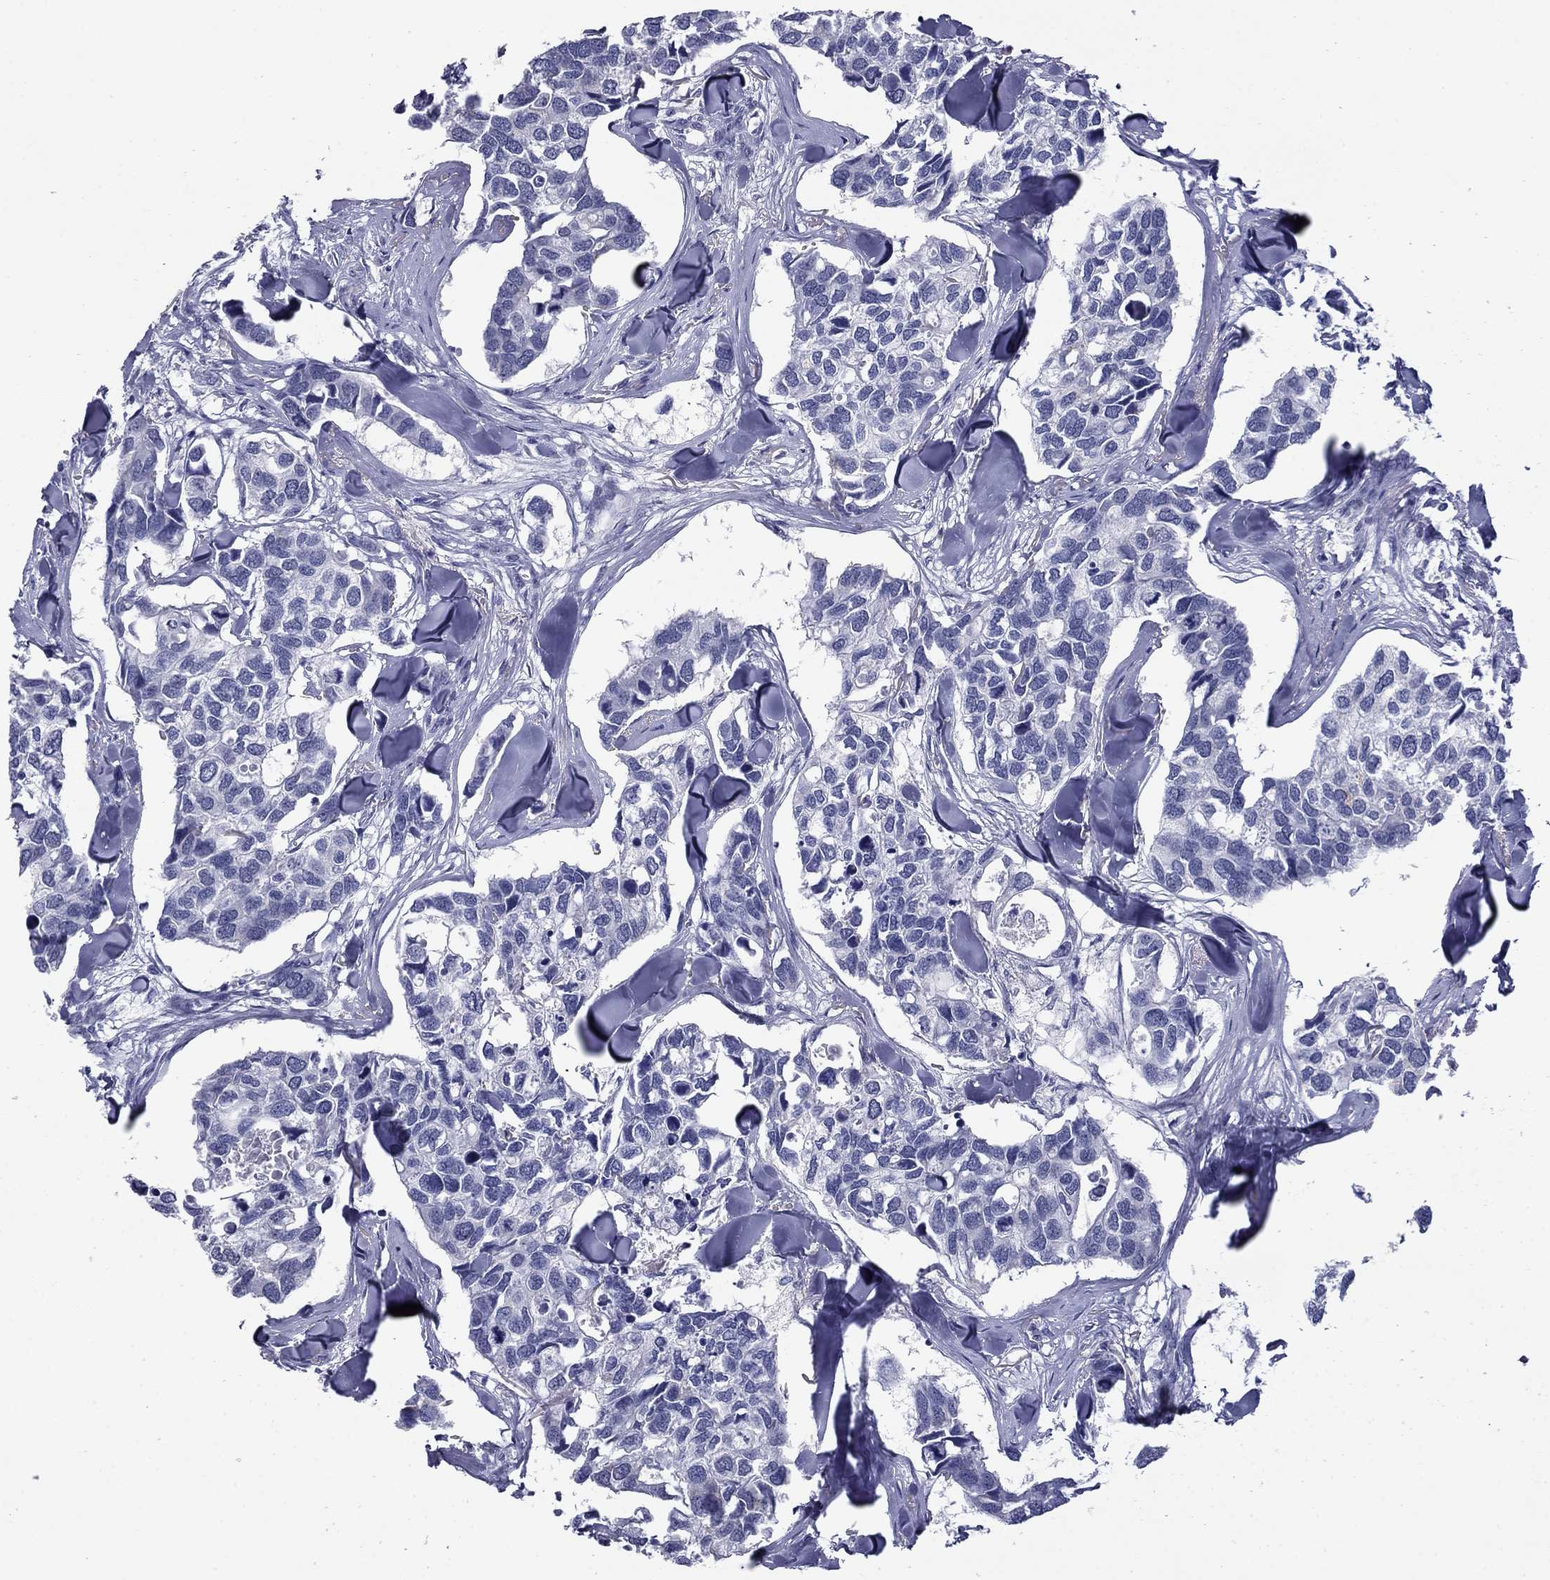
{"staining": {"intensity": "negative", "quantity": "none", "location": "none"}, "tissue": "breast cancer", "cell_type": "Tumor cells", "image_type": "cancer", "snomed": [{"axis": "morphology", "description": "Duct carcinoma"}, {"axis": "topography", "description": "Breast"}], "caption": "Immunohistochemistry (IHC) of breast cancer shows no positivity in tumor cells.", "gene": "HAO1", "patient": {"sex": "female", "age": 83}}